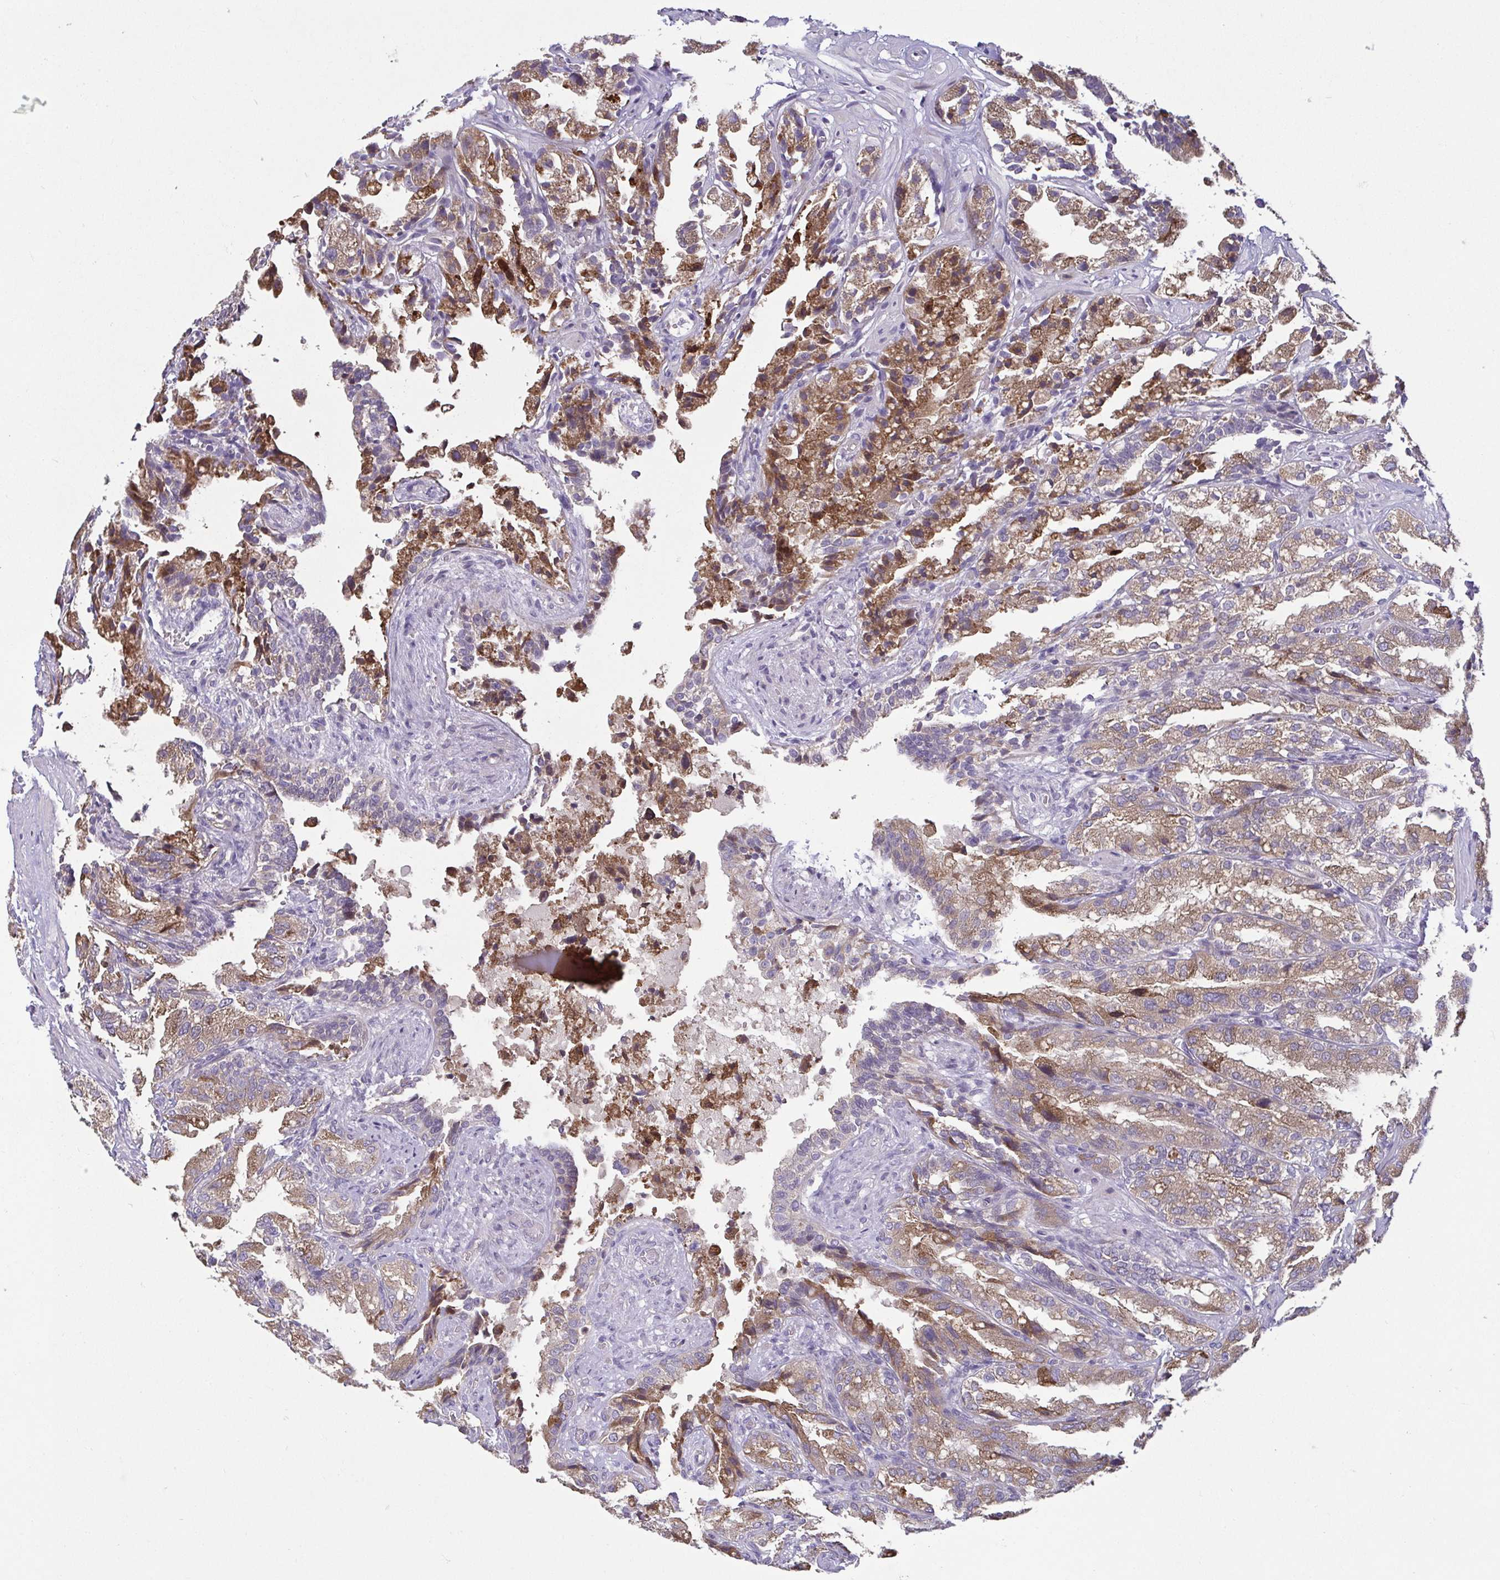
{"staining": {"intensity": "moderate", "quantity": ">75%", "location": "cytoplasmic/membranous"}, "tissue": "seminal vesicle", "cell_type": "Glandular cells", "image_type": "normal", "snomed": [{"axis": "morphology", "description": "Normal tissue, NOS"}, {"axis": "topography", "description": "Seminal veicle"}], "caption": "IHC of unremarkable human seminal vesicle exhibits medium levels of moderate cytoplasmic/membranous expression in about >75% of glandular cells.", "gene": "OSBPL7", "patient": {"sex": "male", "age": 57}}